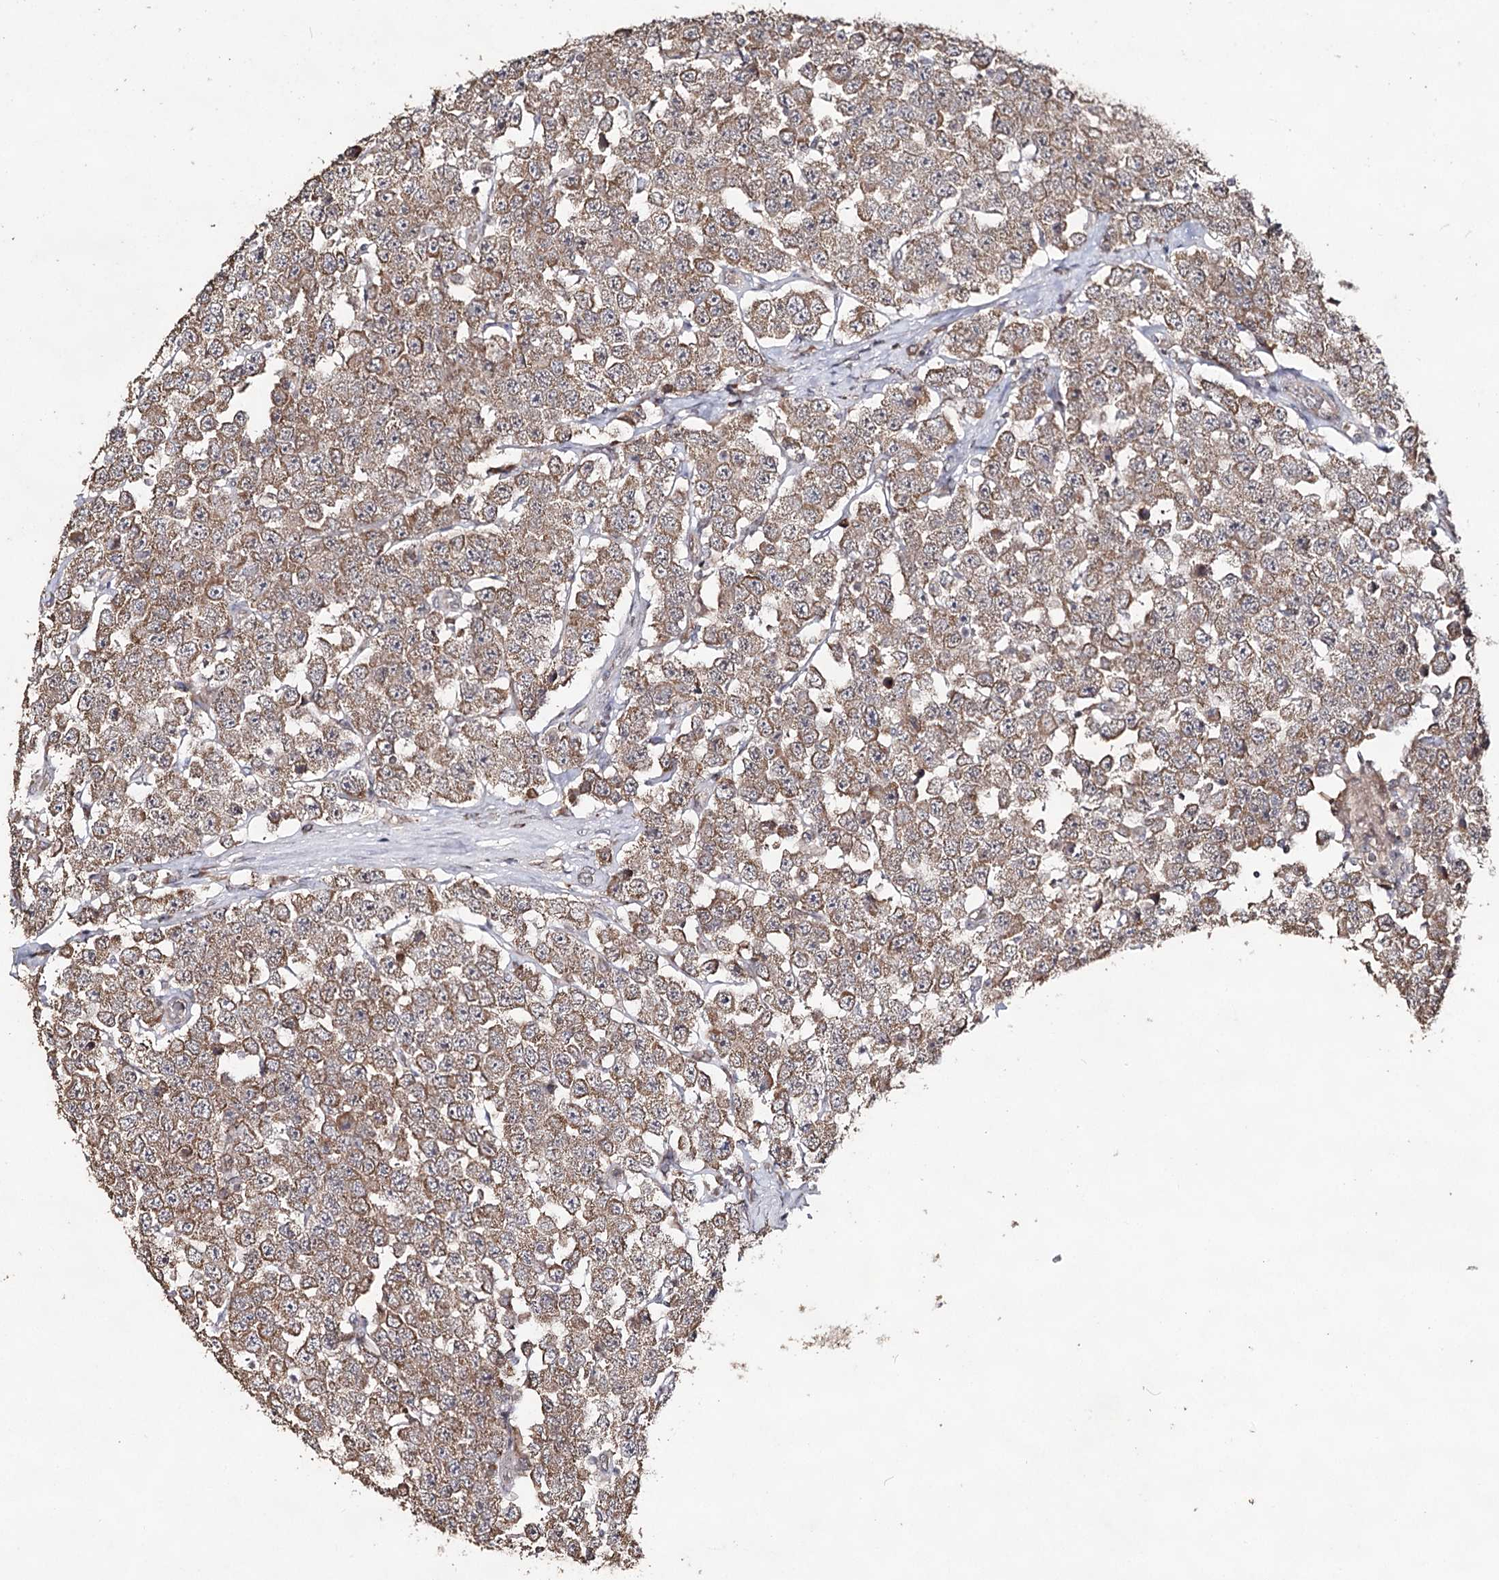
{"staining": {"intensity": "moderate", "quantity": ">75%", "location": "cytoplasmic/membranous"}, "tissue": "testis cancer", "cell_type": "Tumor cells", "image_type": "cancer", "snomed": [{"axis": "morphology", "description": "Seminoma, NOS"}, {"axis": "topography", "description": "Testis"}], "caption": "Protein expression by IHC reveals moderate cytoplasmic/membranous staining in about >75% of tumor cells in testis seminoma. (Stains: DAB (3,3'-diaminobenzidine) in brown, nuclei in blue, Microscopy: brightfield microscopy at high magnification).", "gene": "ACTR6", "patient": {"sex": "male", "age": 28}}